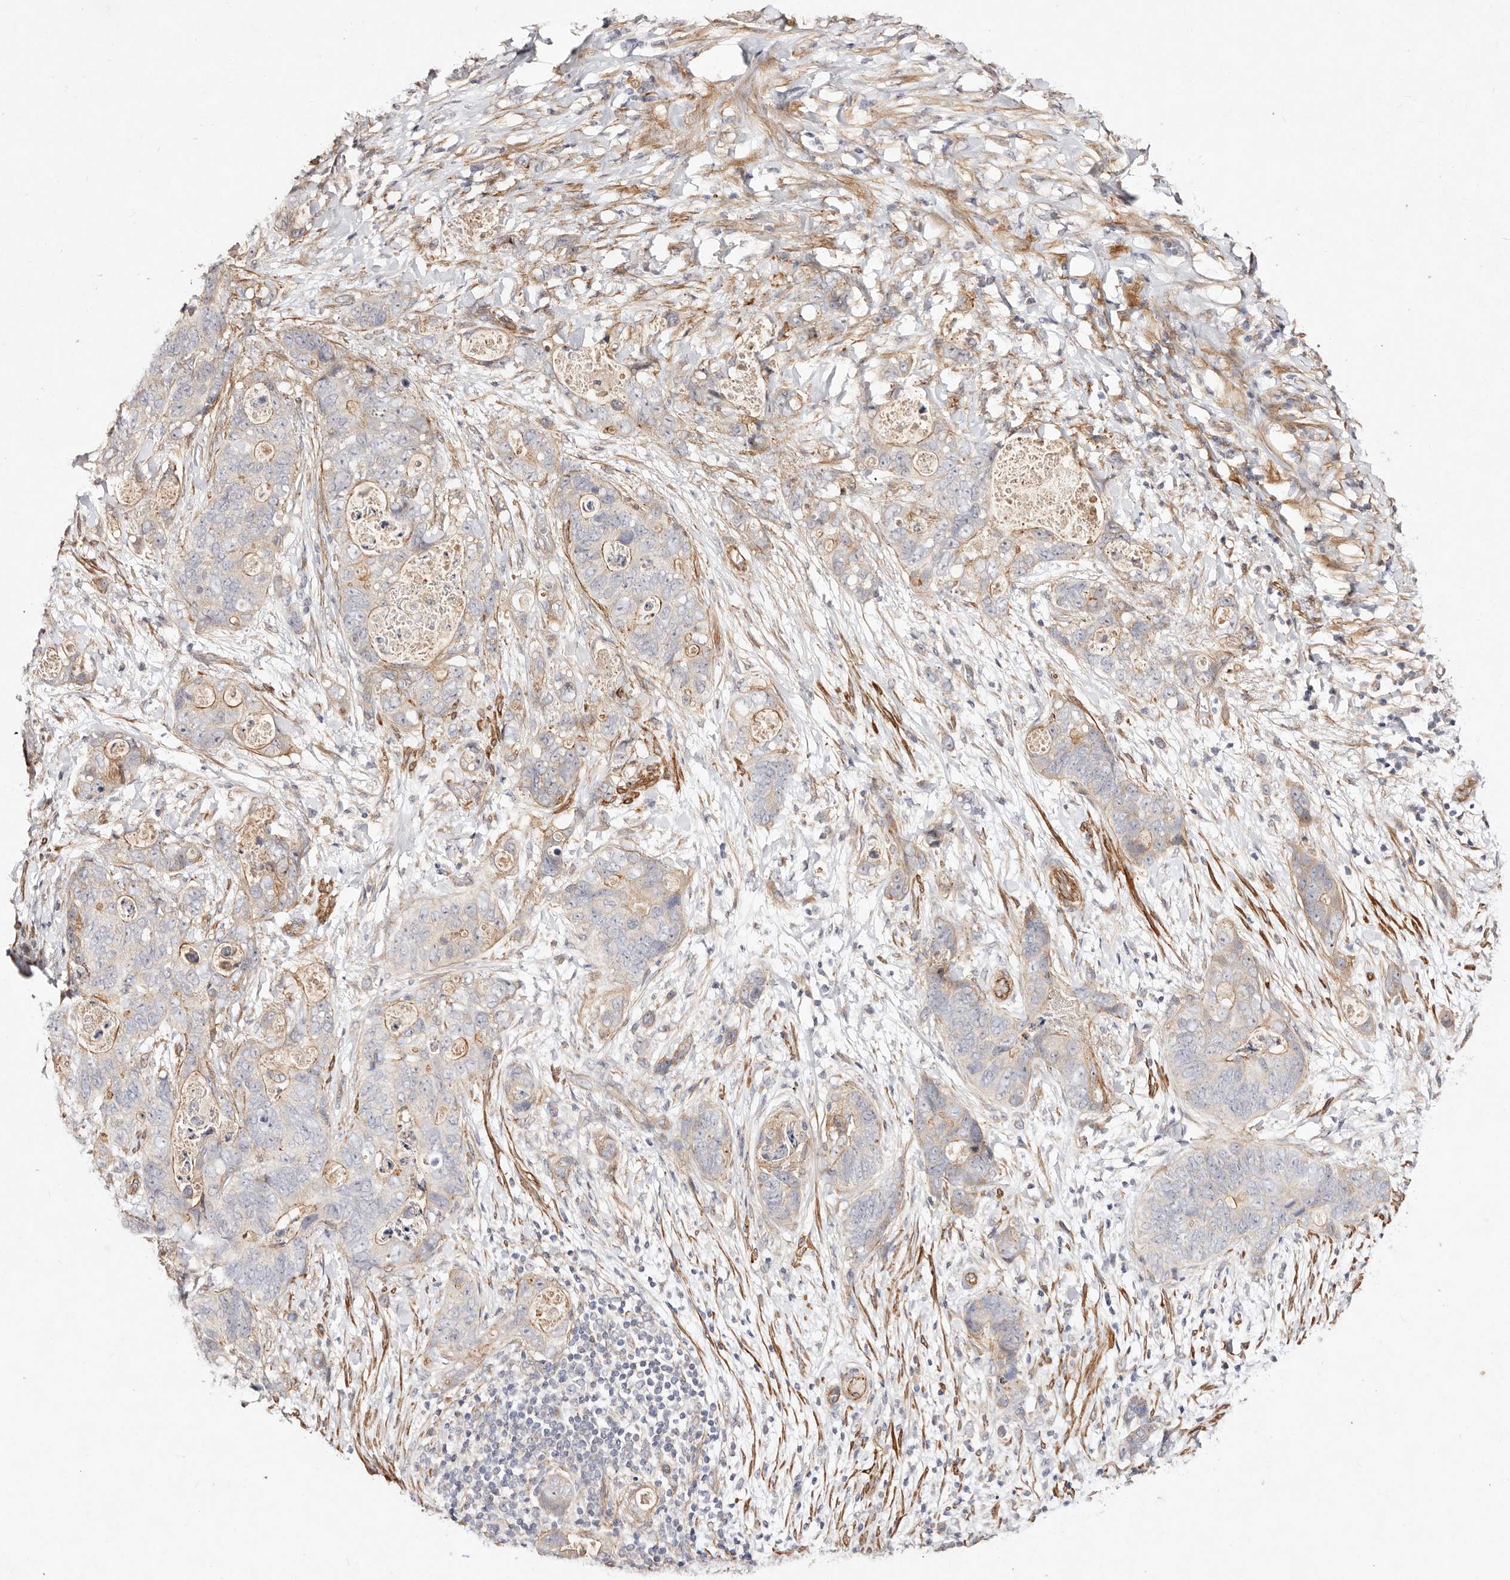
{"staining": {"intensity": "weak", "quantity": "<25%", "location": "cytoplasmic/membranous"}, "tissue": "stomach cancer", "cell_type": "Tumor cells", "image_type": "cancer", "snomed": [{"axis": "morphology", "description": "Normal tissue, NOS"}, {"axis": "morphology", "description": "Adenocarcinoma, NOS"}, {"axis": "topography", "description": "Stomach"}], "caption": "Immunohistochemical staining of adenocarcinoma (stomach) exhibits no significant positivity in tumor cells.", "gene": "MTMR11", "patient": {"sex": "female", "age": 89}}